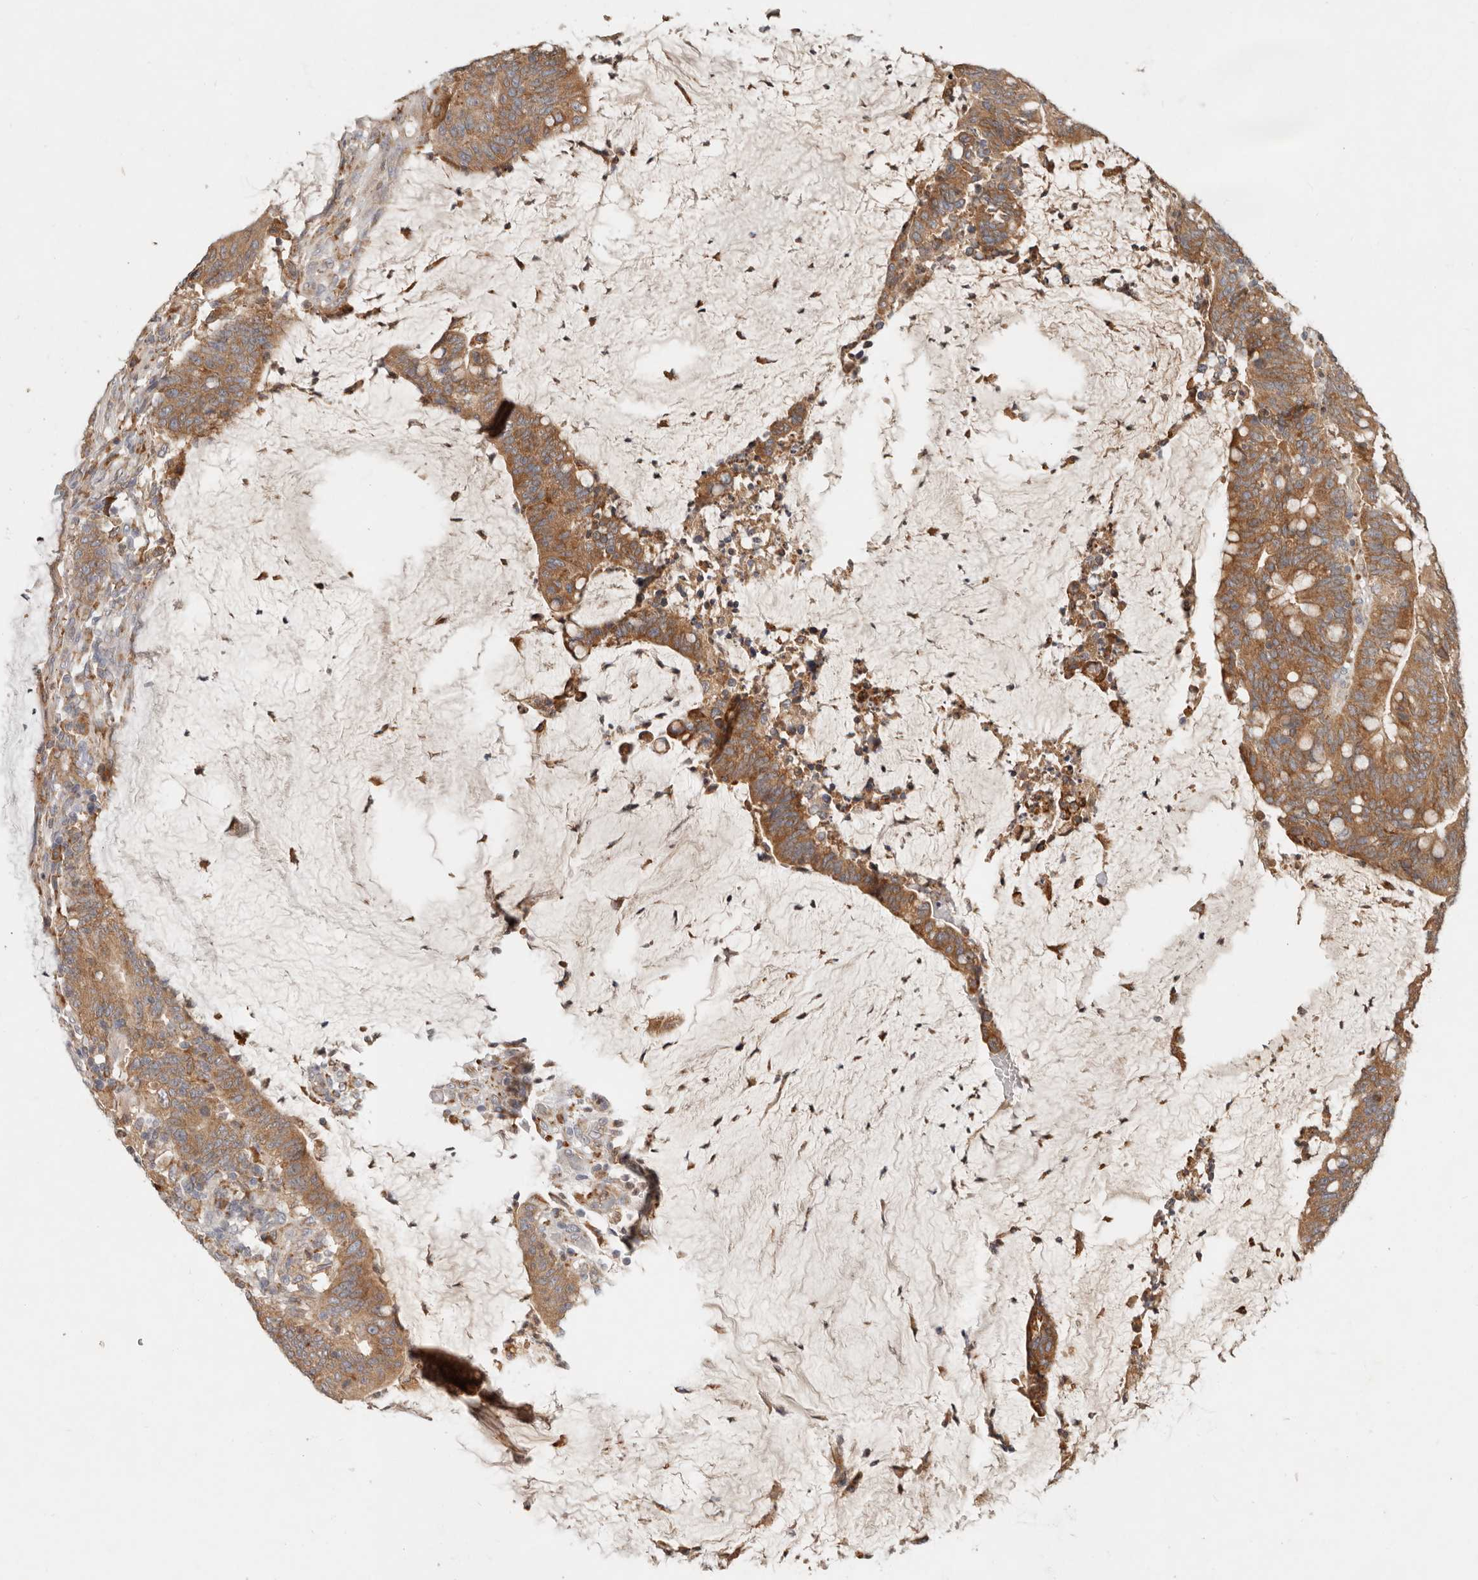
{"staining": {"intensity": "moderate", "quantity": ">75%", "location": "cytoplasmic/membranous"}, "tissue": "colorectal cancer", "cell_type": "Tumor cells", "image_type": "cancer", "snomed": [{"axis": "morphology", "description": "Adenocarcinoma, NOS"}, {"axis": "topography", "description": "Colon"}], "caption": "DAB immunohistochemical staining of adenocarcinoma (colorectal) reveals moderate cytoplasmic/membranous protein expression in approximately >75% of tumor cells. Ihc stains the protein in brown and the nuclei are stained blue.", "gene": "ARHGEF10L", "patient": {"sex": "female", "age": 66}}